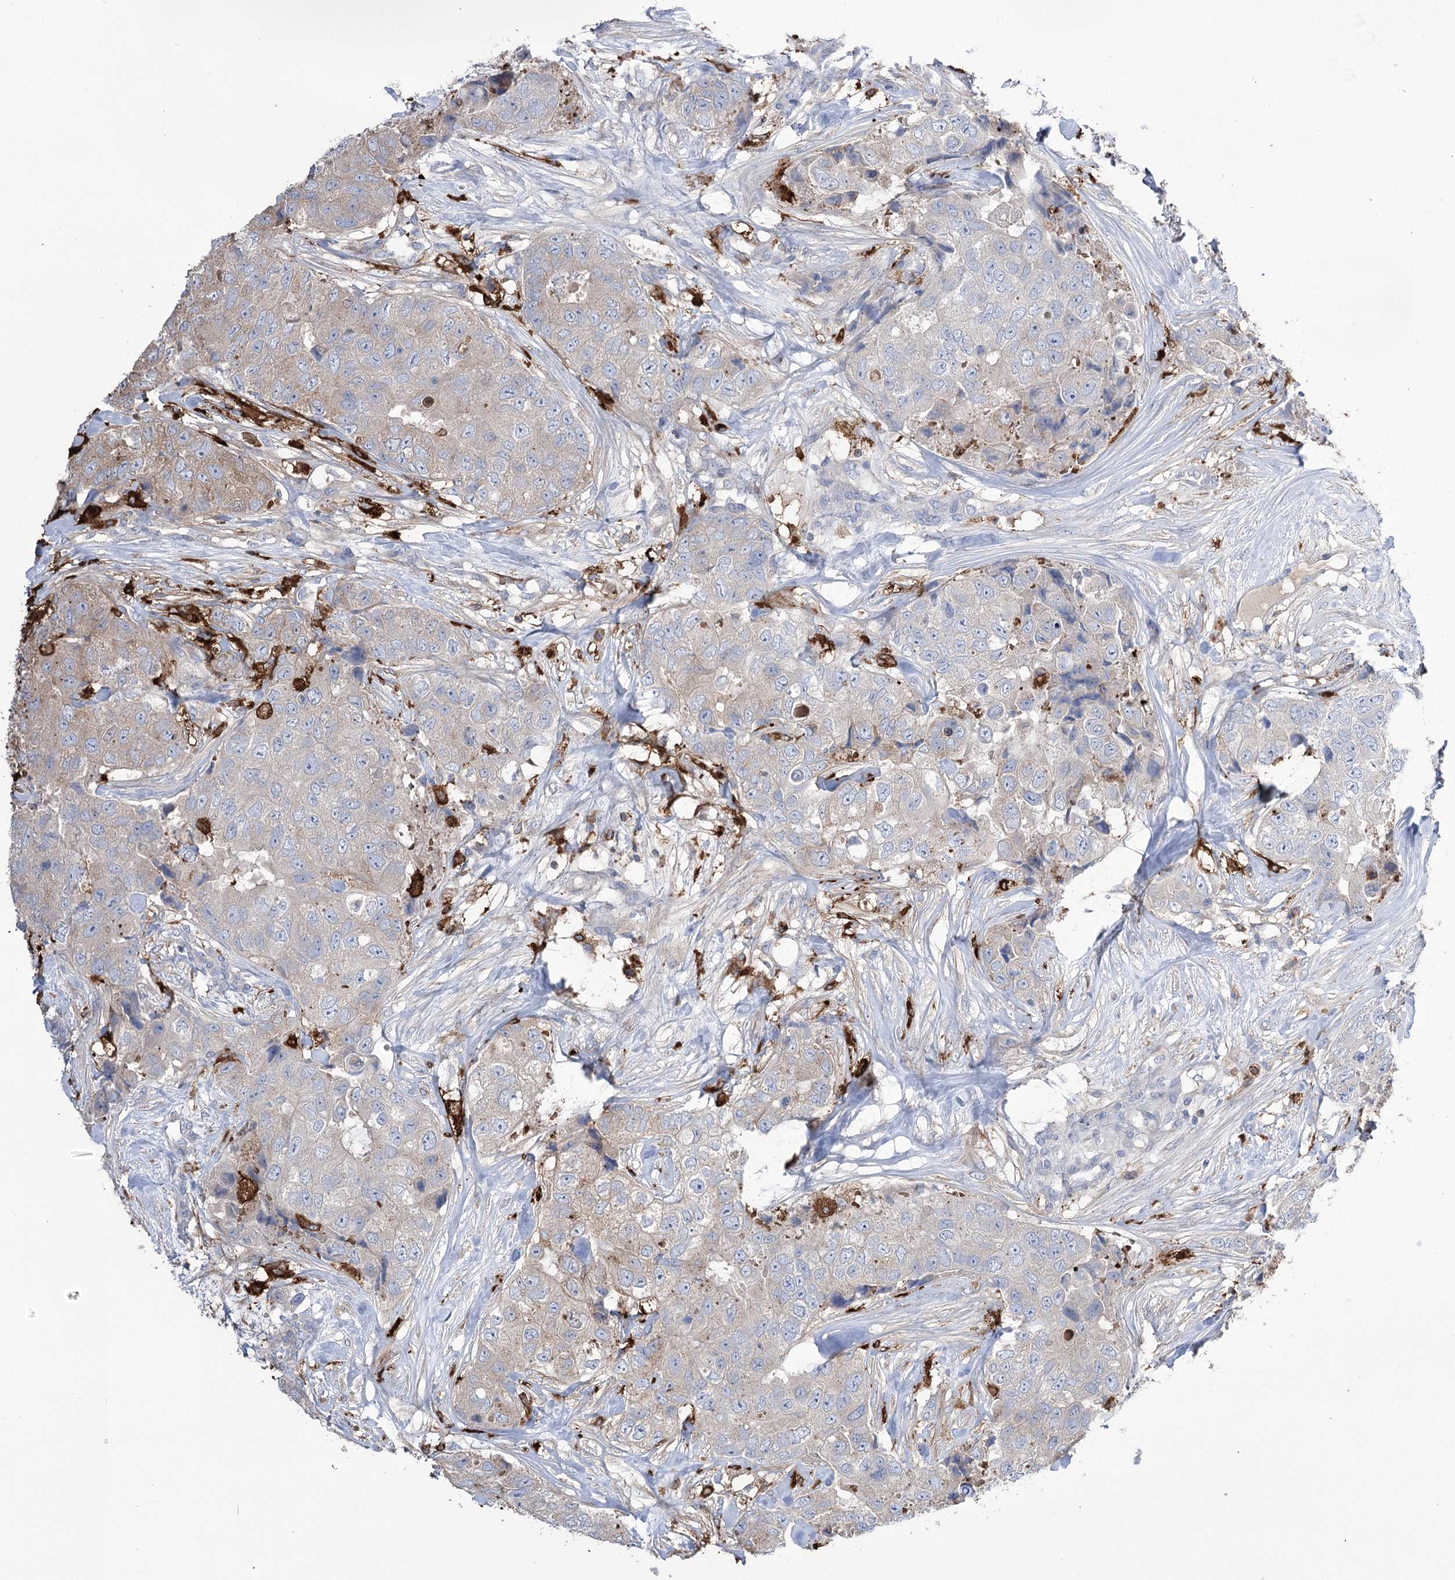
{"staining": {"intensity": "weak", "quantity": "<25%", "location": "cytoplasmic/membranous"}, "tissue": "breast cancer", "cell_type": "Tumor cells", "image_type": "cancer", "snomed": [{"axis": "morphology", "description": "Duct carcinoma"}, {"axis": "topography", "description": "Breast"}], "caption": "Immunohistochemistry (IHC) of breast infiltrating ductal carcinoma shows no positivity in tumor cells.", "gene": "ZNF622", "patient": {"sex": "female", "age": 62}}